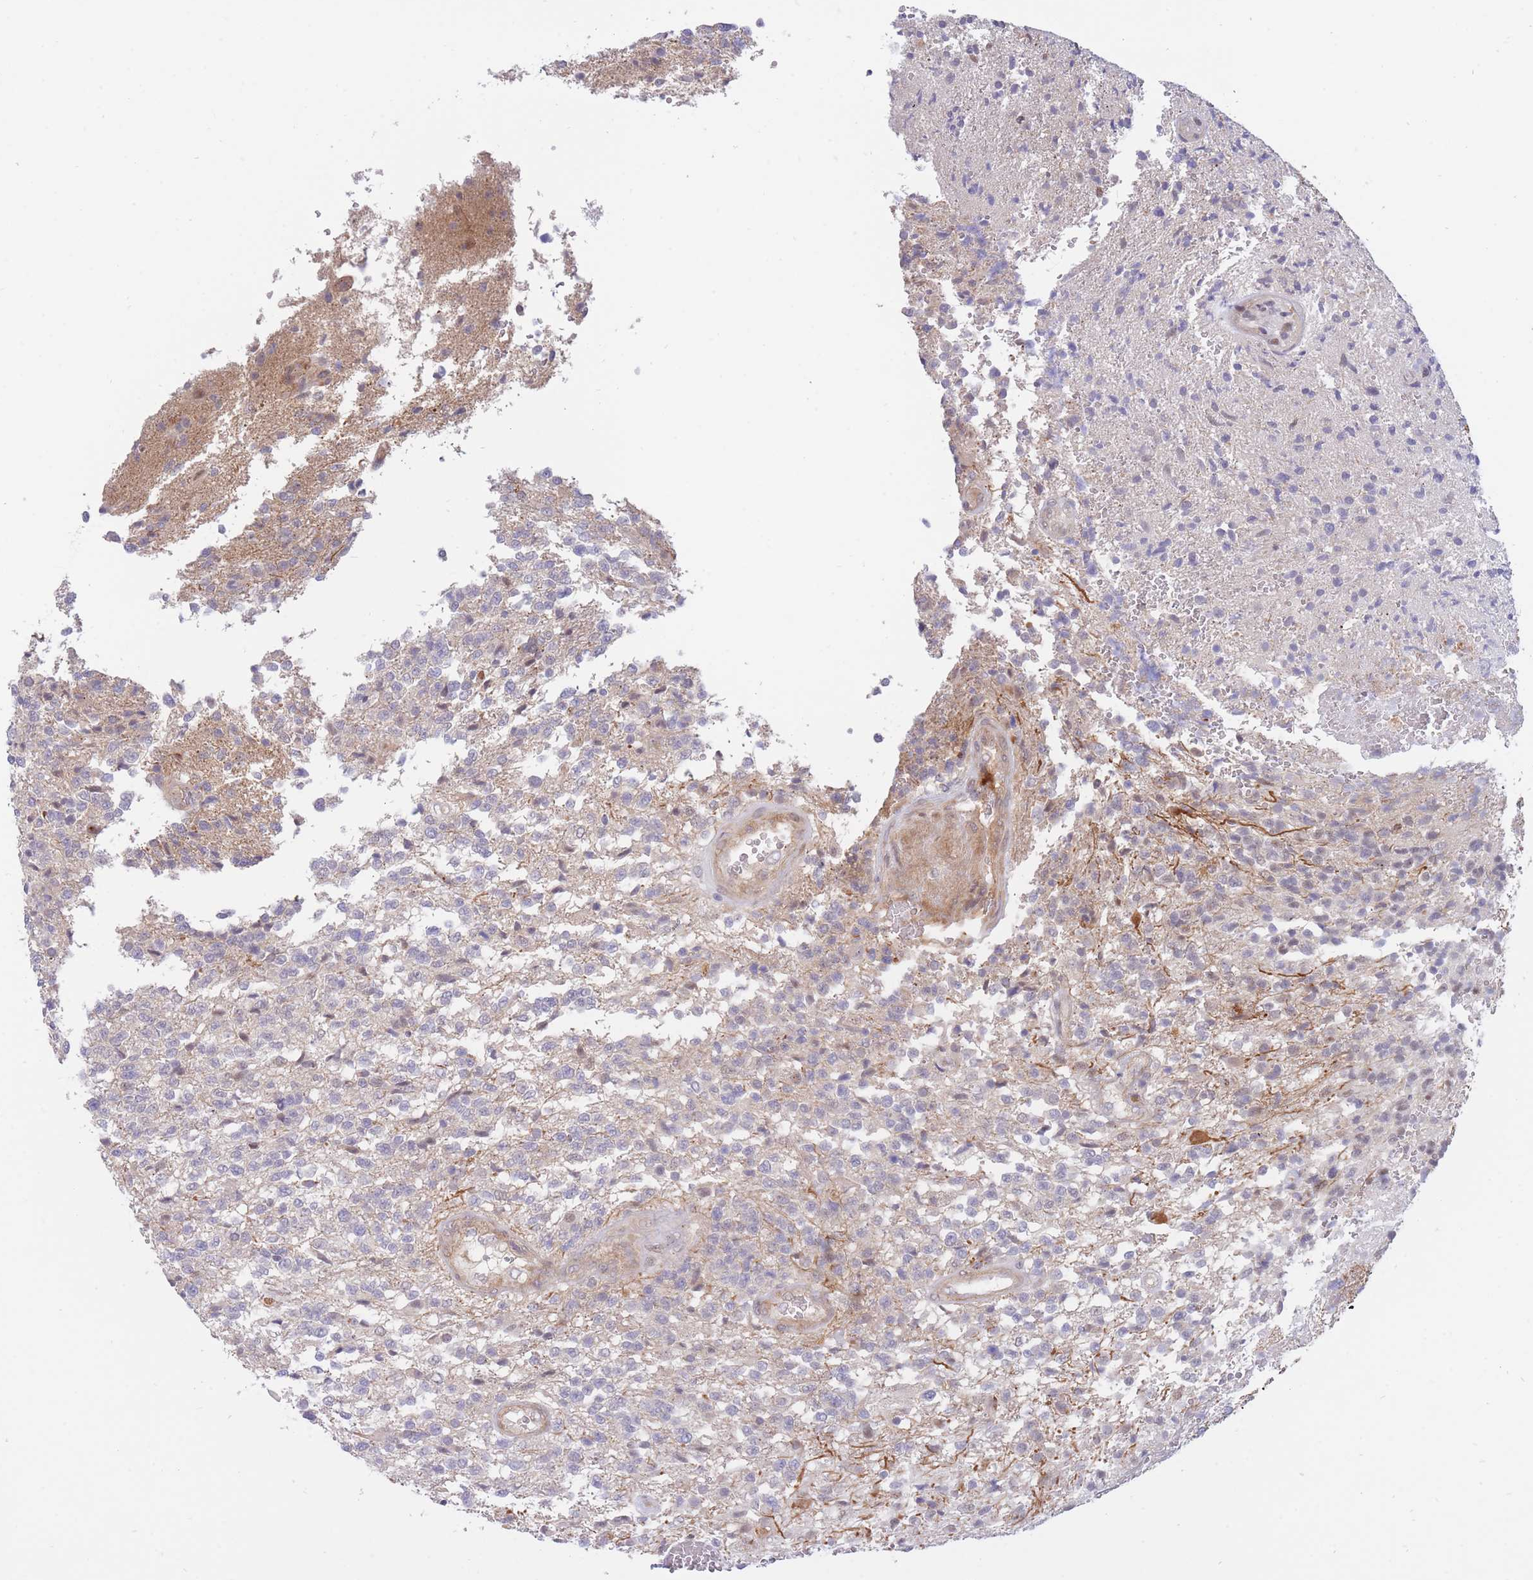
{"staining": {"intensity": "negative", "quantity": "none", "location": "none"}, "tissue": "glioma", "cell_type": "Tumor cells", "image_type": "cancer", "snomed": [{"axis": "morphology", "description": "Glioma, malignant, High grade"}, {"axis": "topography", "description": "Brain"}], "caption": "High power microscopy histopathology image of an immunohistochemistry (IHC) micrograph of glioma, revealing no significant expression in tumor cells.", "gene": "APOL4", "patient": {"sex": "male", "age": 56}}